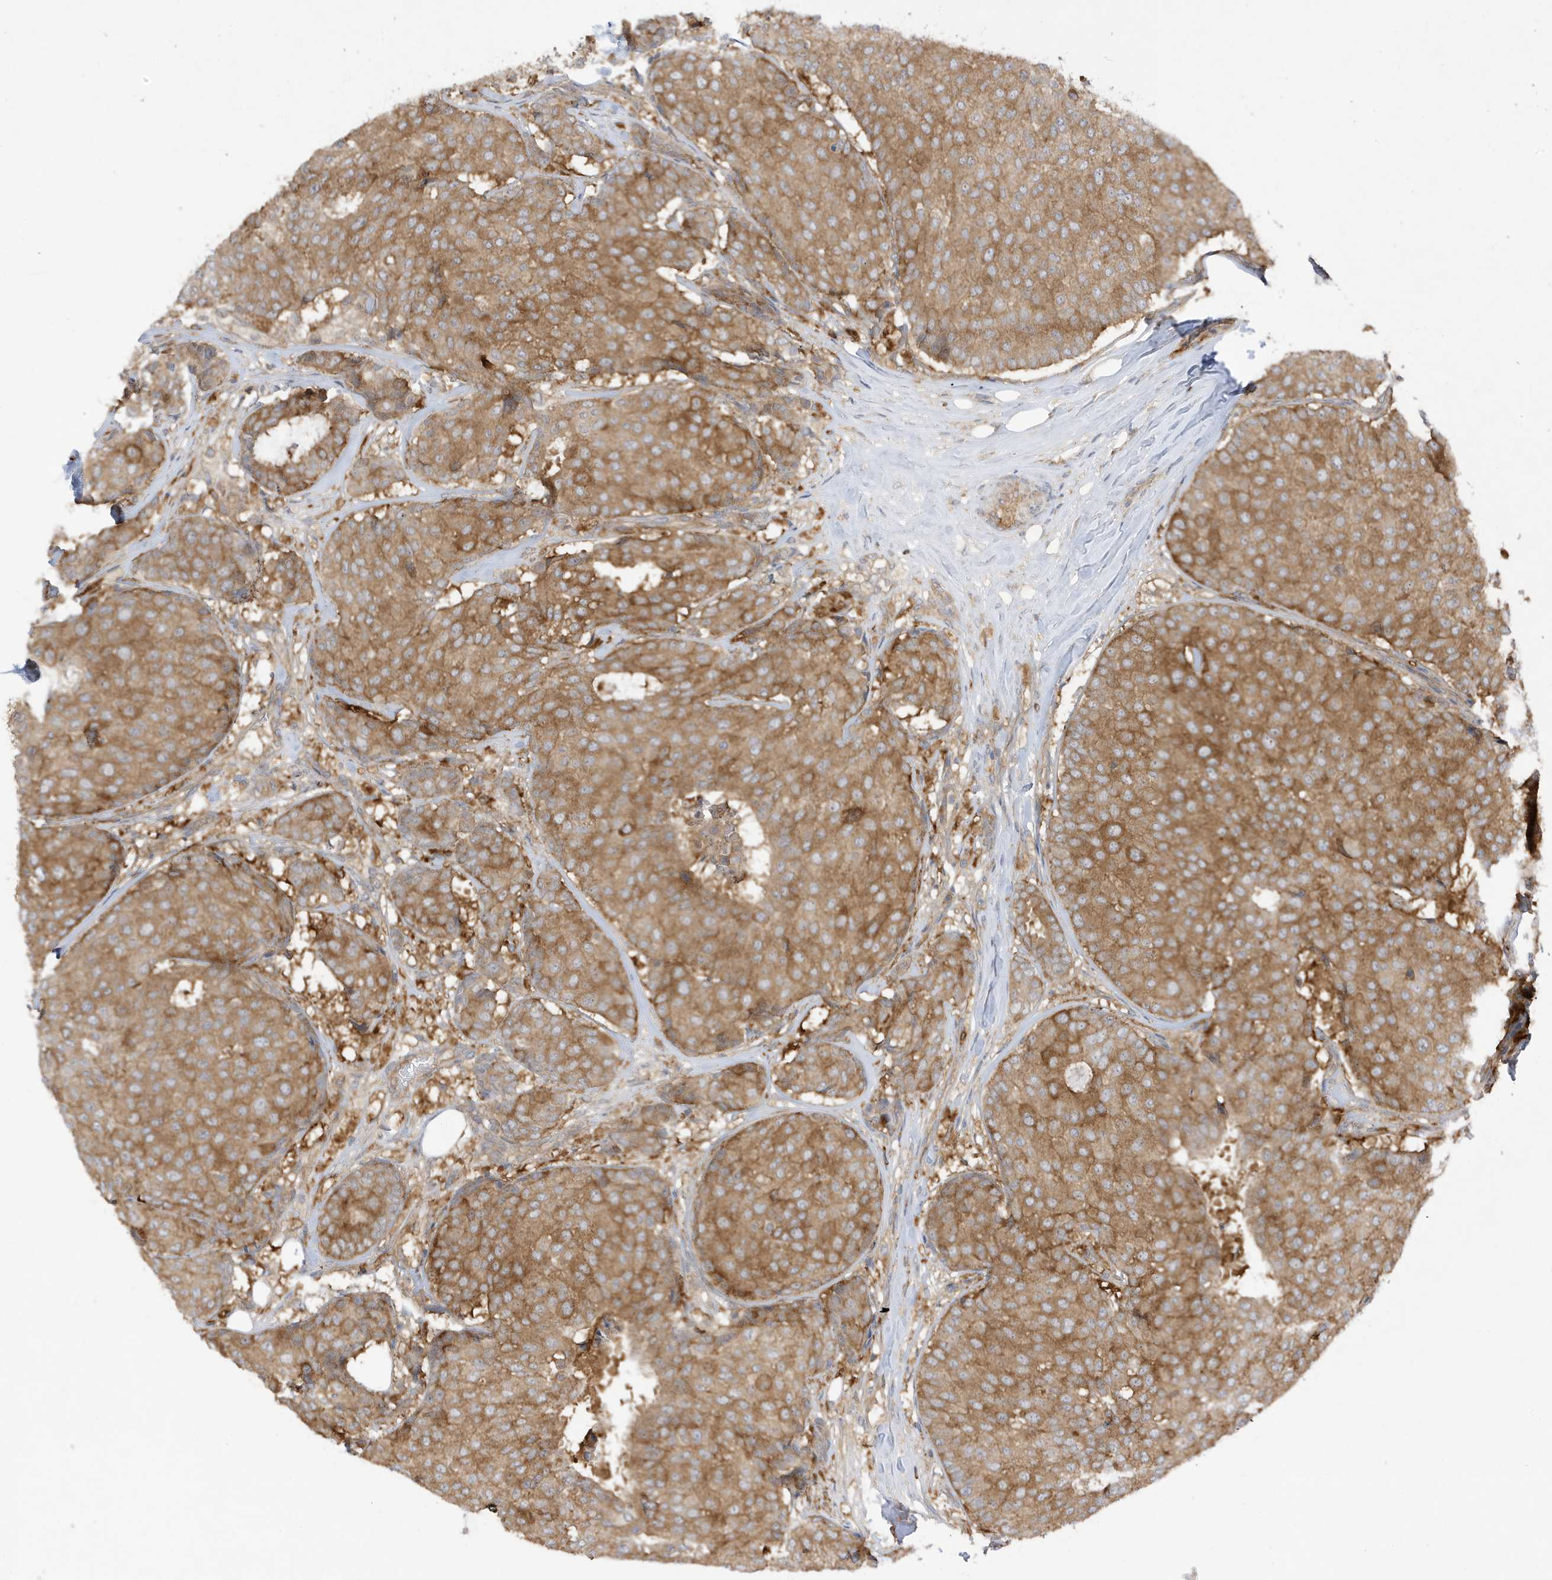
{"staining": {"intensity": "moderate", "quantity": ">75%", "location": "cytoplasmic/membranous"}, "tissue": "breast cancer", "cell_type": "Tumor cells", "image_type": "cancer", "snomed": [{"axis": "morphology", "description": "Duct carcinoma"}, {"axis": "topography", "description": "Breast"}], "caption": "This image shows breast cancer (infiltrating ductal carcinoma) stained with immunohistochemistry (IHC) to label a protein in brown. The cytoplasmic/membranous of tumor cells show moderate positivity for the protein. Nuclei are counter-stained blue.", "gene": "PHACTR2", "patient": {"sex": "female", "age": 75}}